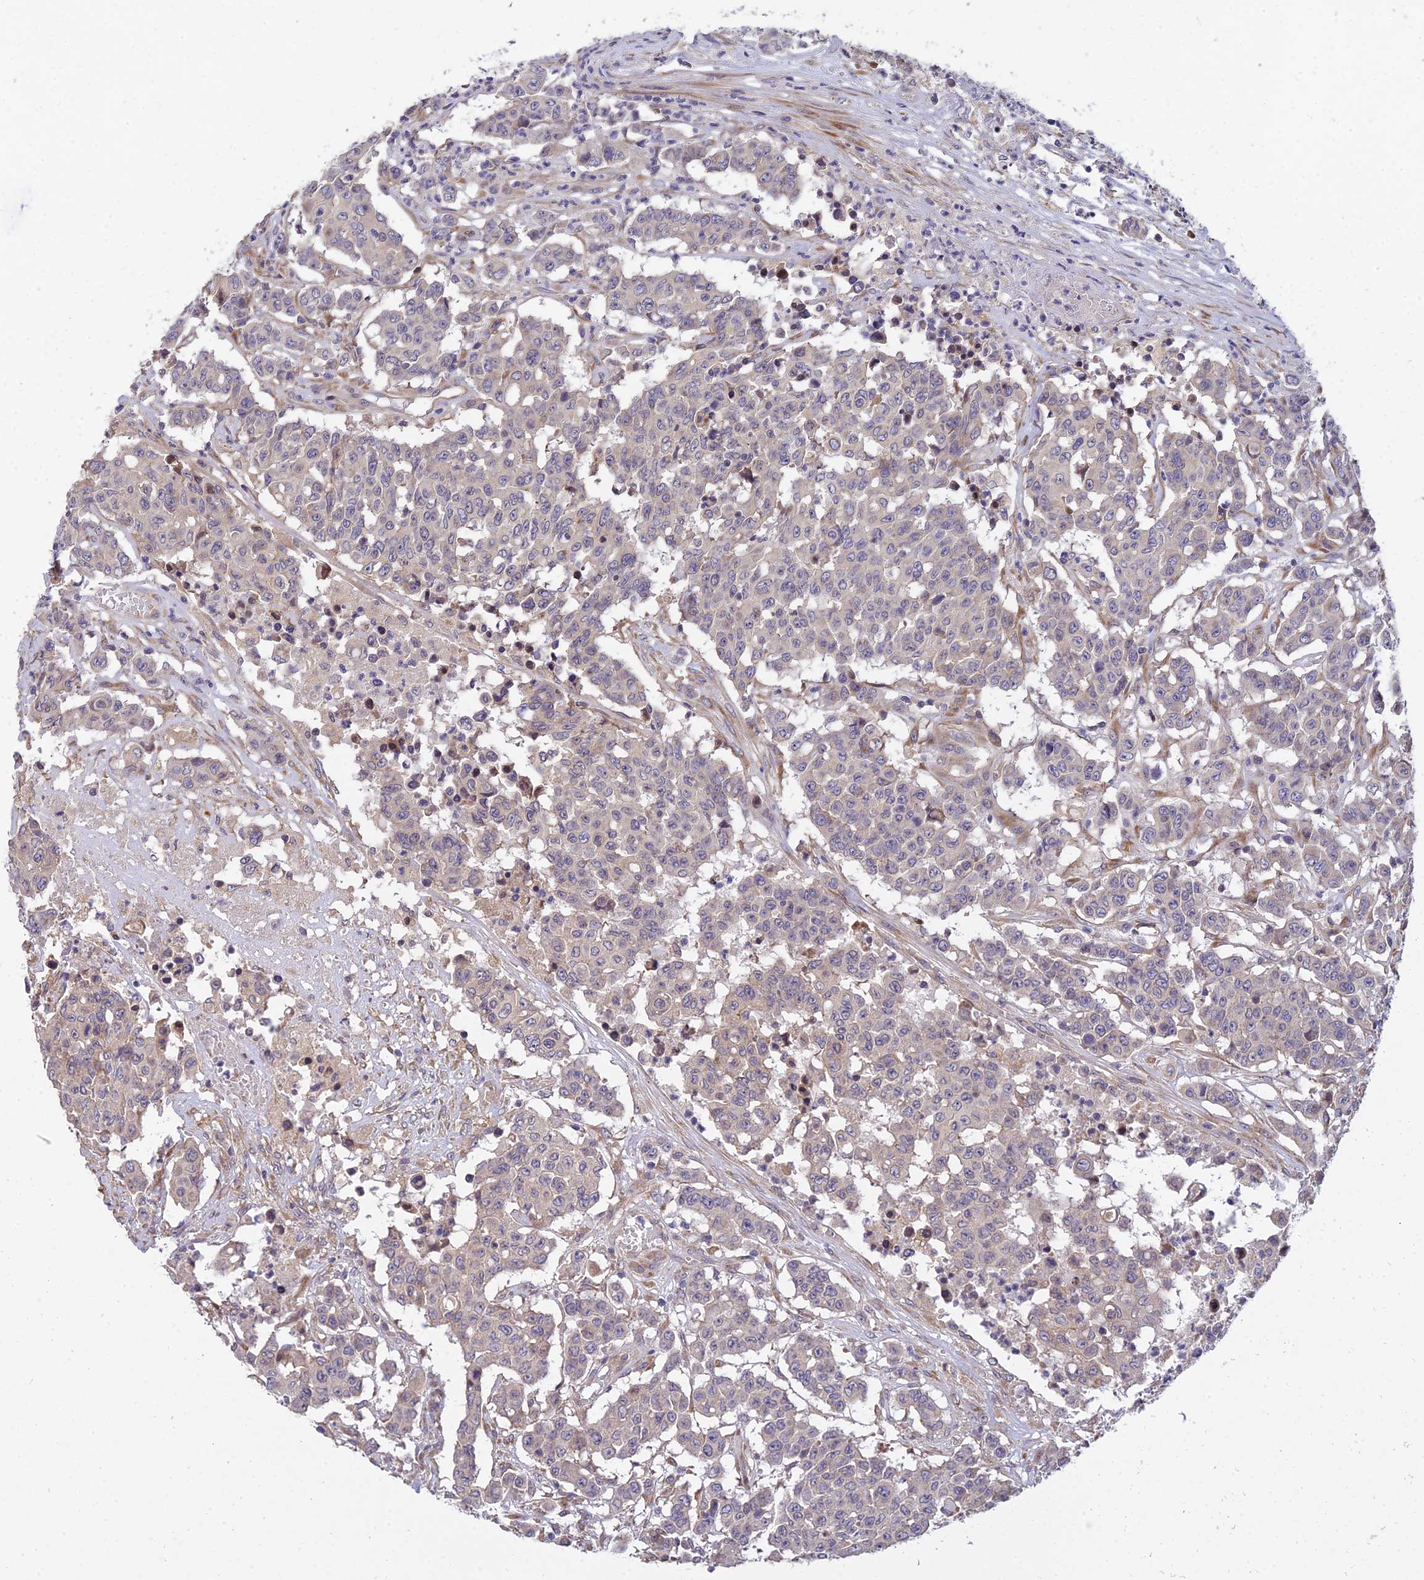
{"staining": {"intensity": "weak", "quantity": "25%-75%", "location": "cytoplasmic/membranous"}, "tissue": "colorectal cancer", "cell_type": "Tumor cells", "image_type": "cancer", "snomed": [{"axis": "morphology", "description": "Adenocarcinoma, NOS"}, {"axis": "topography", "description": "Colon"}], "caption": "Immunohistochemistry photomicrograph of neoplastic tissue: human colorectal cancer (adenocarcinoma) stained using immunohistochemistry (IHC) displays low levels of weak protein expression localized specifically in the cytoplasmic/membranous of tumor cells, appearing as a cytoplasmic/membranous brown color.", "gene": "ARL8B", "patient": {"sex": "male", "age": 51}}